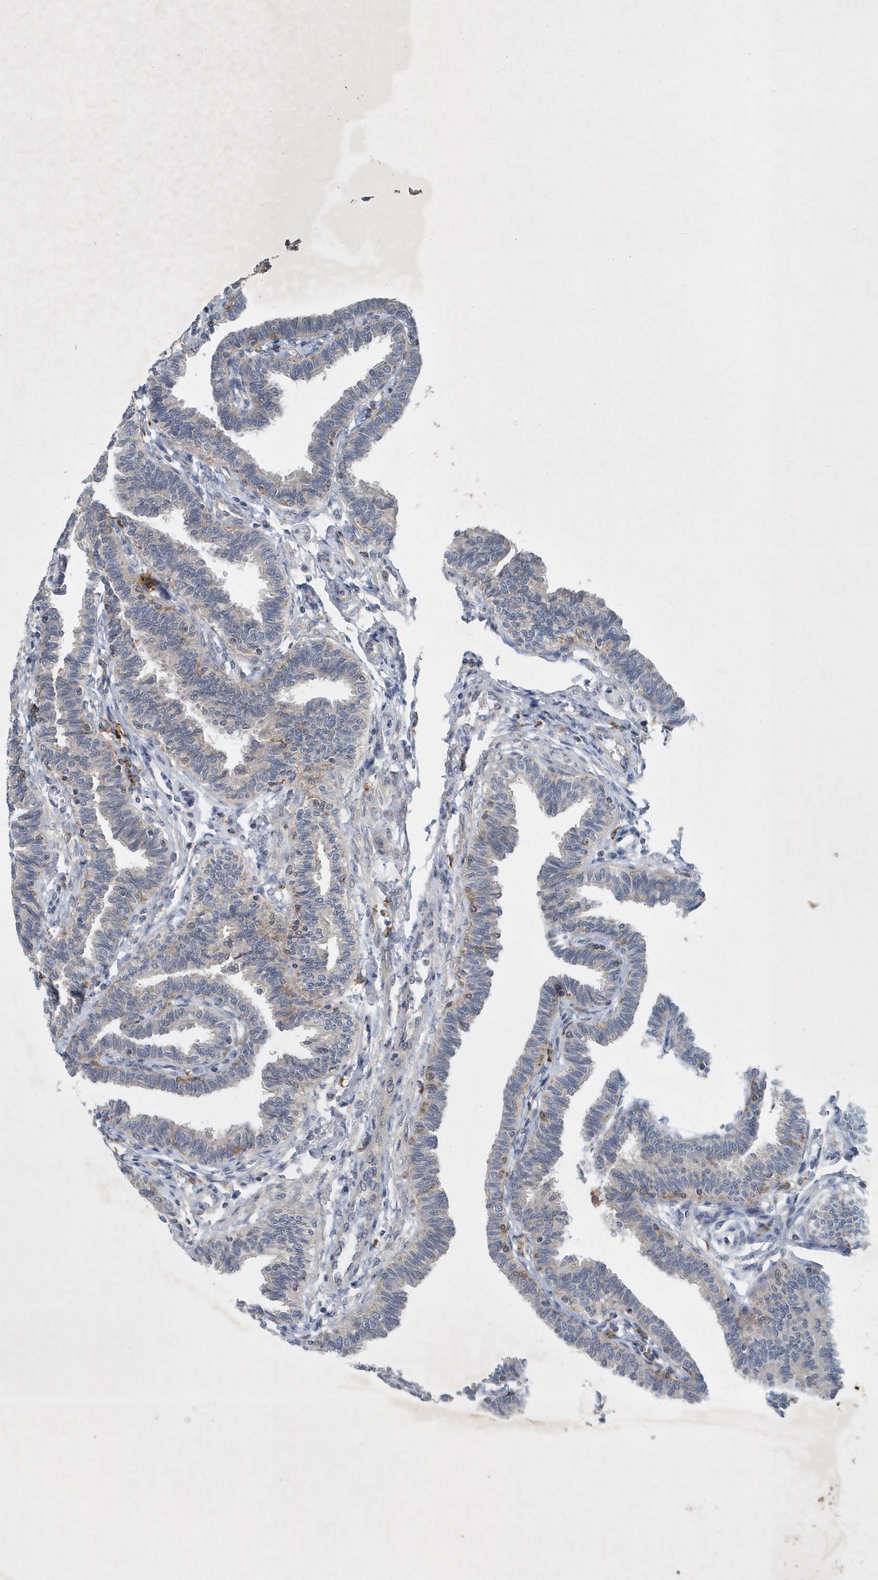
{"staining": {"intensity": "weak", "quantity": "25%-75%", "location": "cytoplasmic/membranous"}, "tissue": "fallopian tube", "cell_type": "Glandular cells", "image_type": "normal", "snomed": [{"axis": "morphology", "description": "Normal tissue, NOS"}, {"axis": "topography", "description": "Fallopian tube"}, {"axis": "topography", "description": "Ovary"}], "caption": "High-power microscopy captured an immunohistochemistry (IHC) histopathology image of benign fallopian tube, revealing weak cytoplasmic/membranous expression in approximately 25%-75% of glandular cells.", "gene": "P2RY10", "patient": {"sex": "female", "age": 23}}